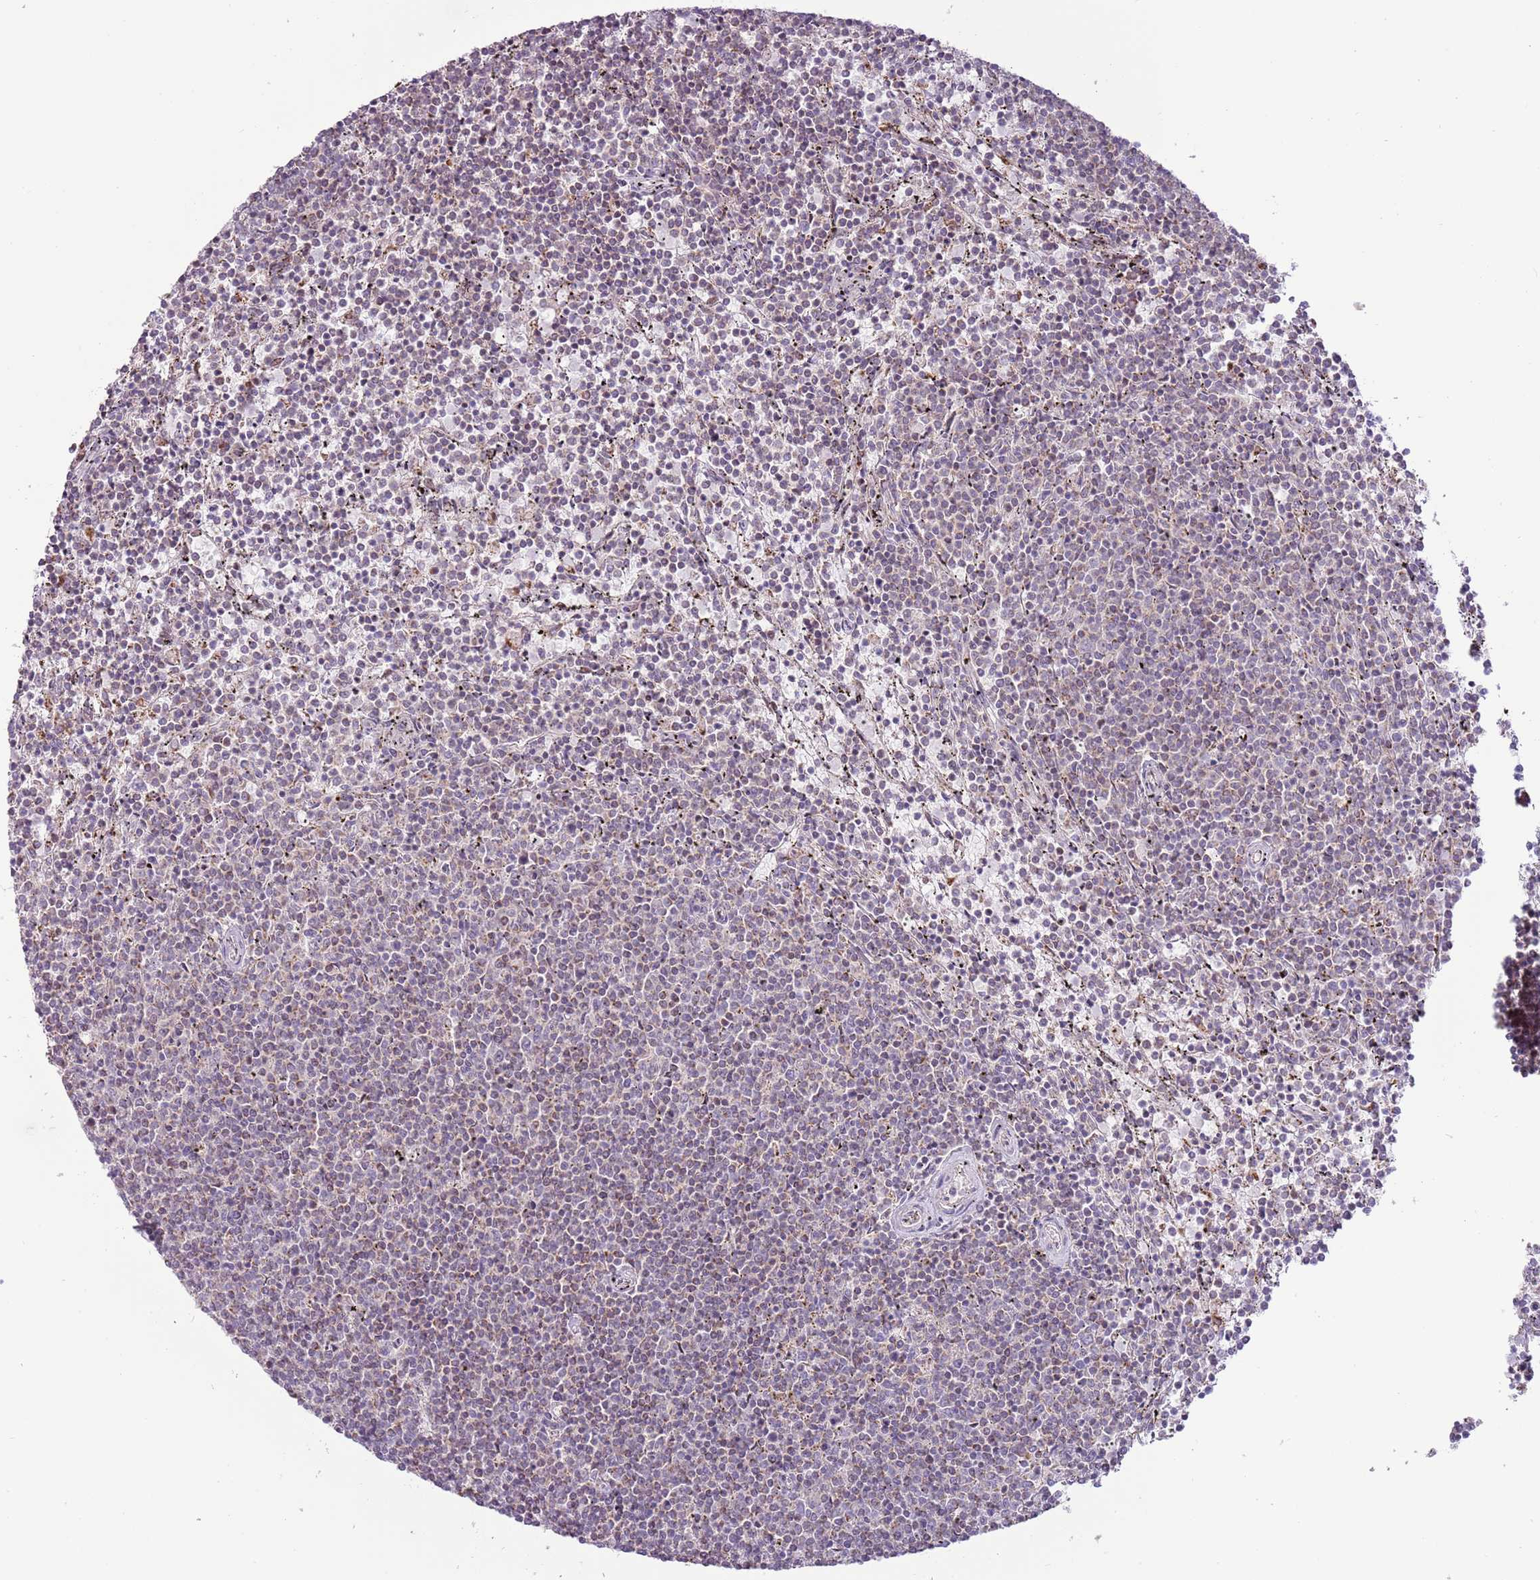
{"staining": {"intensity": "negative", "quantity": "none", "location": "none"}, "tissue": "lymphoma", "cell_type": "Tumor cells", "image_type": "cancer", "snomed": [{"axis": "morphology", "description": "Malignant lymphoma, non-Hodgkin's type, Low grade"}, {"axis": "topography", "description": "Spleen"}], "caption": "Tumor cells show no significant protein staining in lymphoma.", "gene": "MLLT11", "patient": {"sex": "female", "age": 50}}